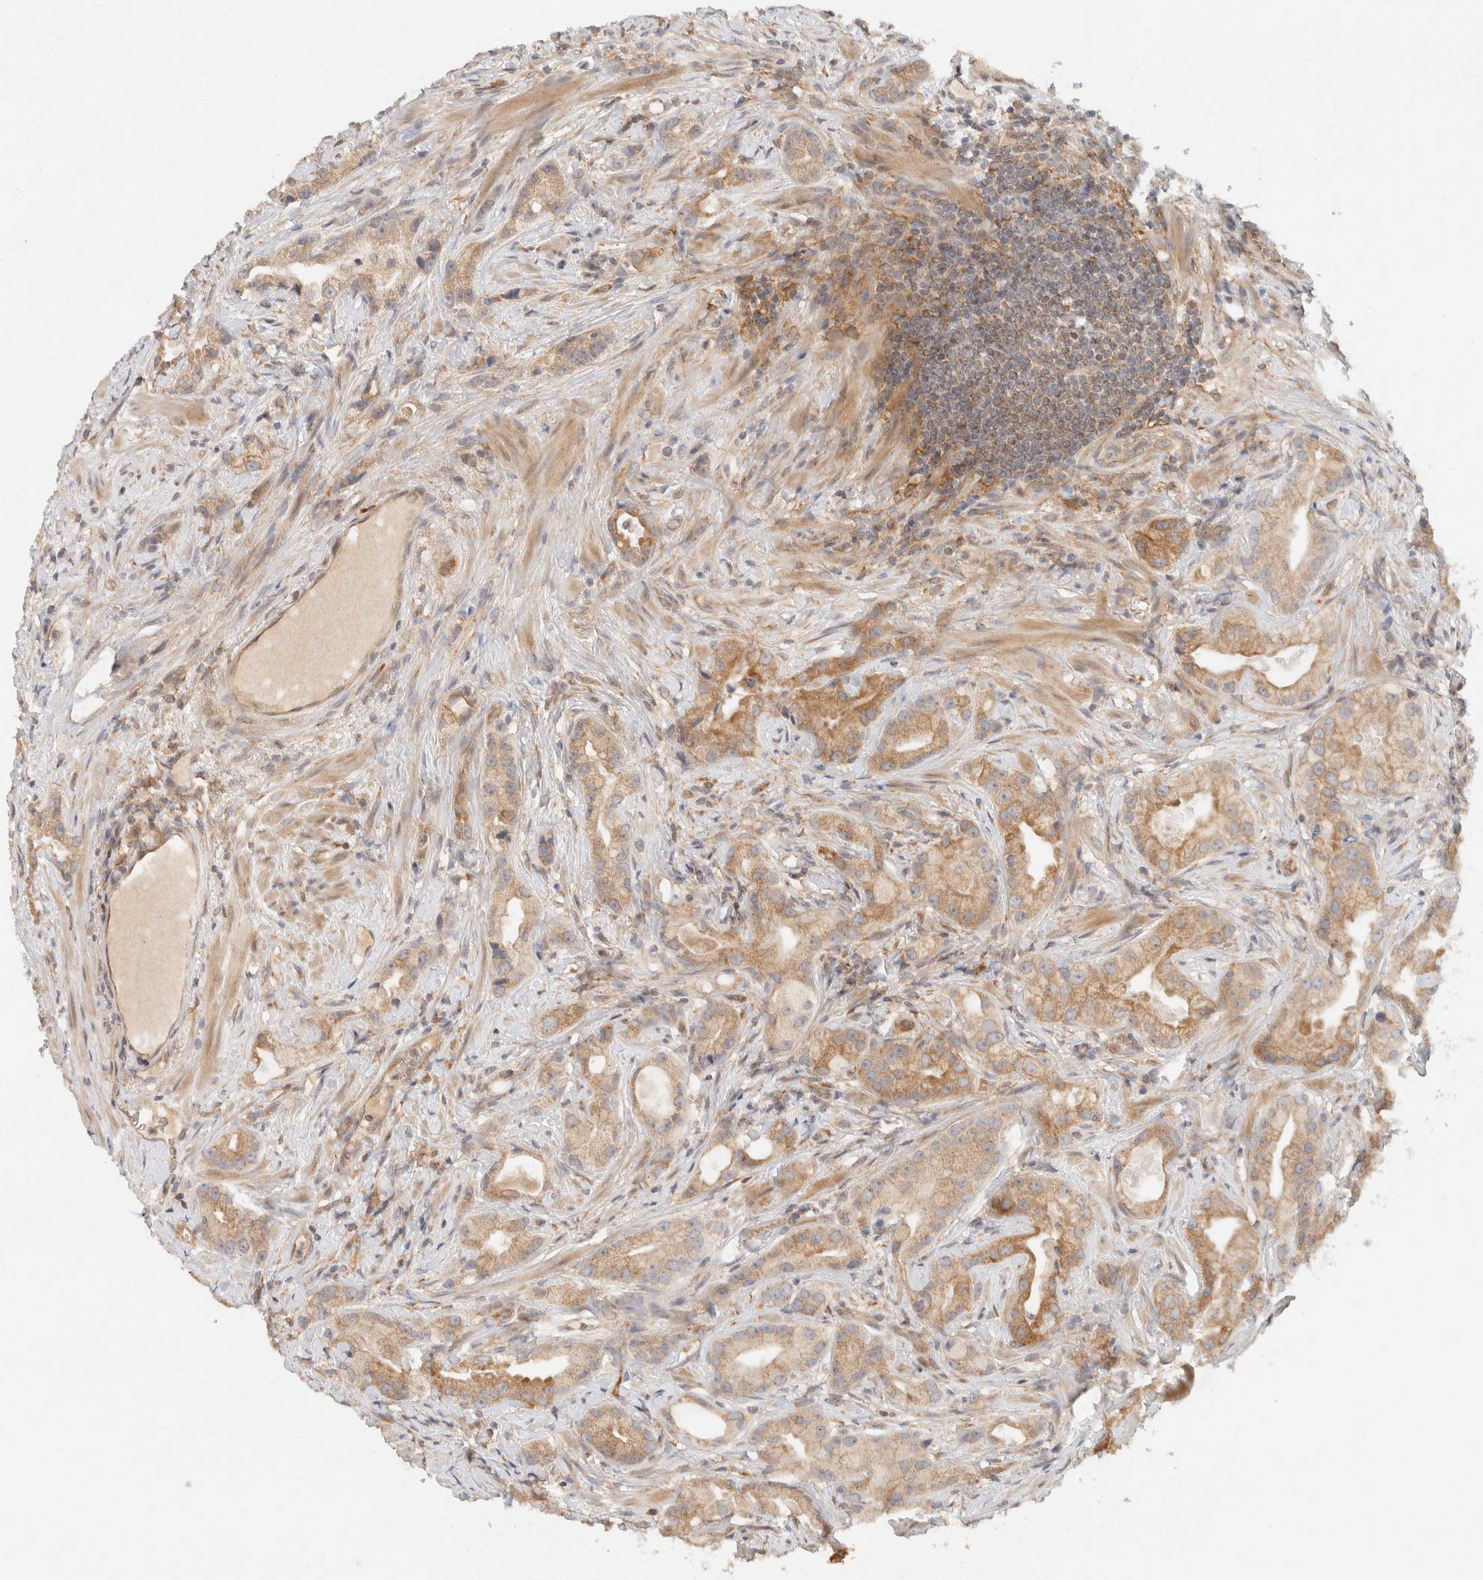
{"staining": {"intensity": "moderate", "quantity": ">75%", "location": "cytoplasmic/membranous"}, "tissue": "prostate cancer", "cell_type": "Tumor cells", "image_type": "cancer", "snomed": [{"axis": "morphology", "description": "Adenocarcinoma, High grade"}, {"axis": "topography", "description": "Prostate"}], "caption": "Prostate cancer tissue demonstrates moderate cytoplasmic/membranous expression in approximately >75% of tumor cells Using DAB (3,3'-diaminobenzidine) (brown) and hematoxylin (blue) stains, captured at high magnification using brightfield microscopy.", "gene": "TACC1", "patient": {"sex": "male", "age": 63}}